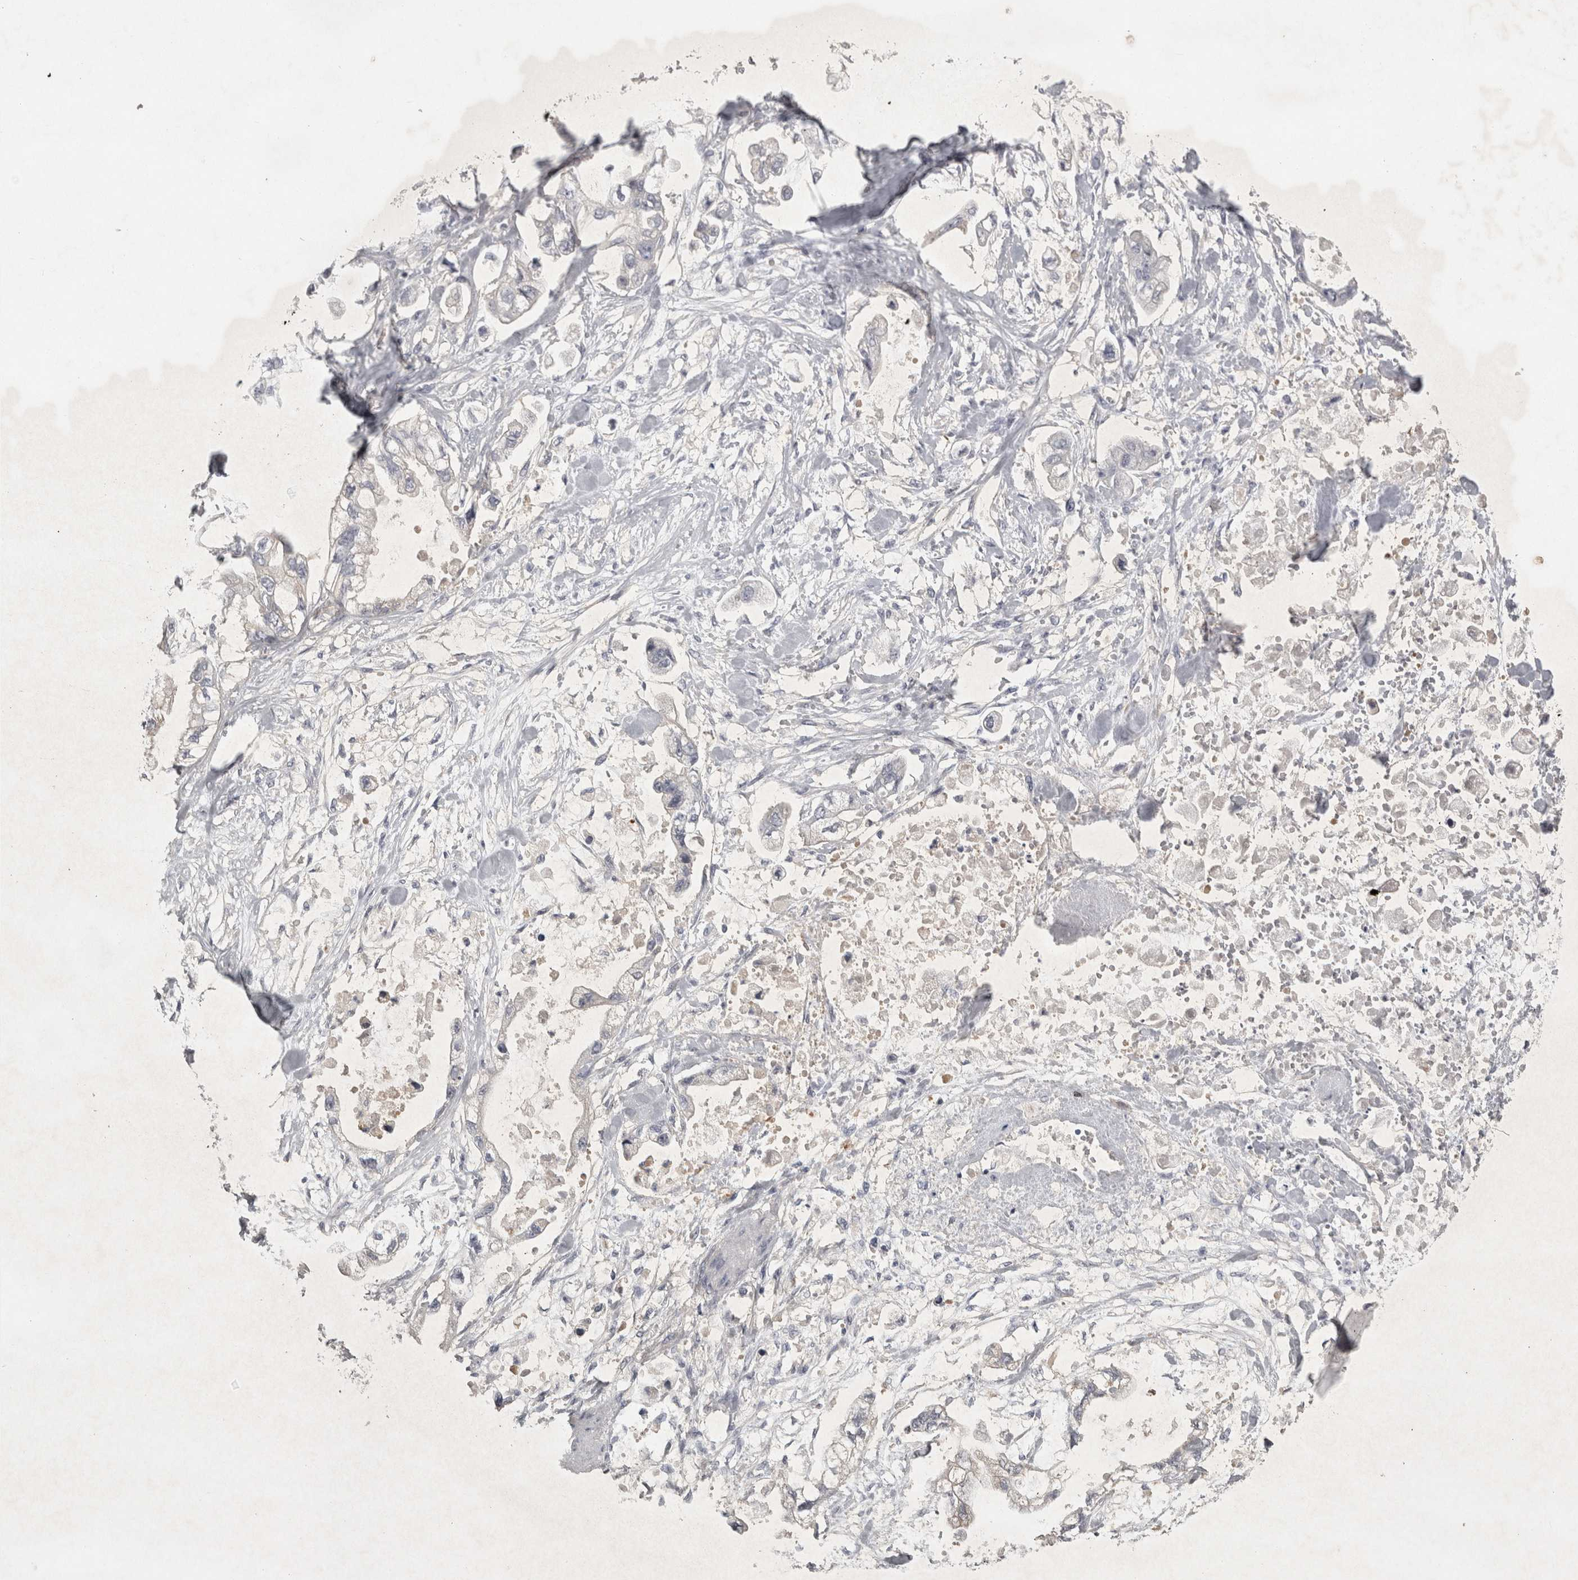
{"staining": {"intensity": "negative", "quantity": "none", "location": "none"}, "tissue": "stomach cancer", "cell_type": "Tumor cells", "image_type": "cancer", "snomed": [{"axis": "morphology", "description": "Normal tissue, NOS"}, {"axis": "morphology", "description": "Adenocarcinoma, NOS"}, {"axis": "topography", "description": "Stomach"}], "caption": "Tumor cells show no significant protein positivity in stomach adenocarcinoma.", "gene": "ENPP7", "patient": {"sex": "male", "age": 62}}